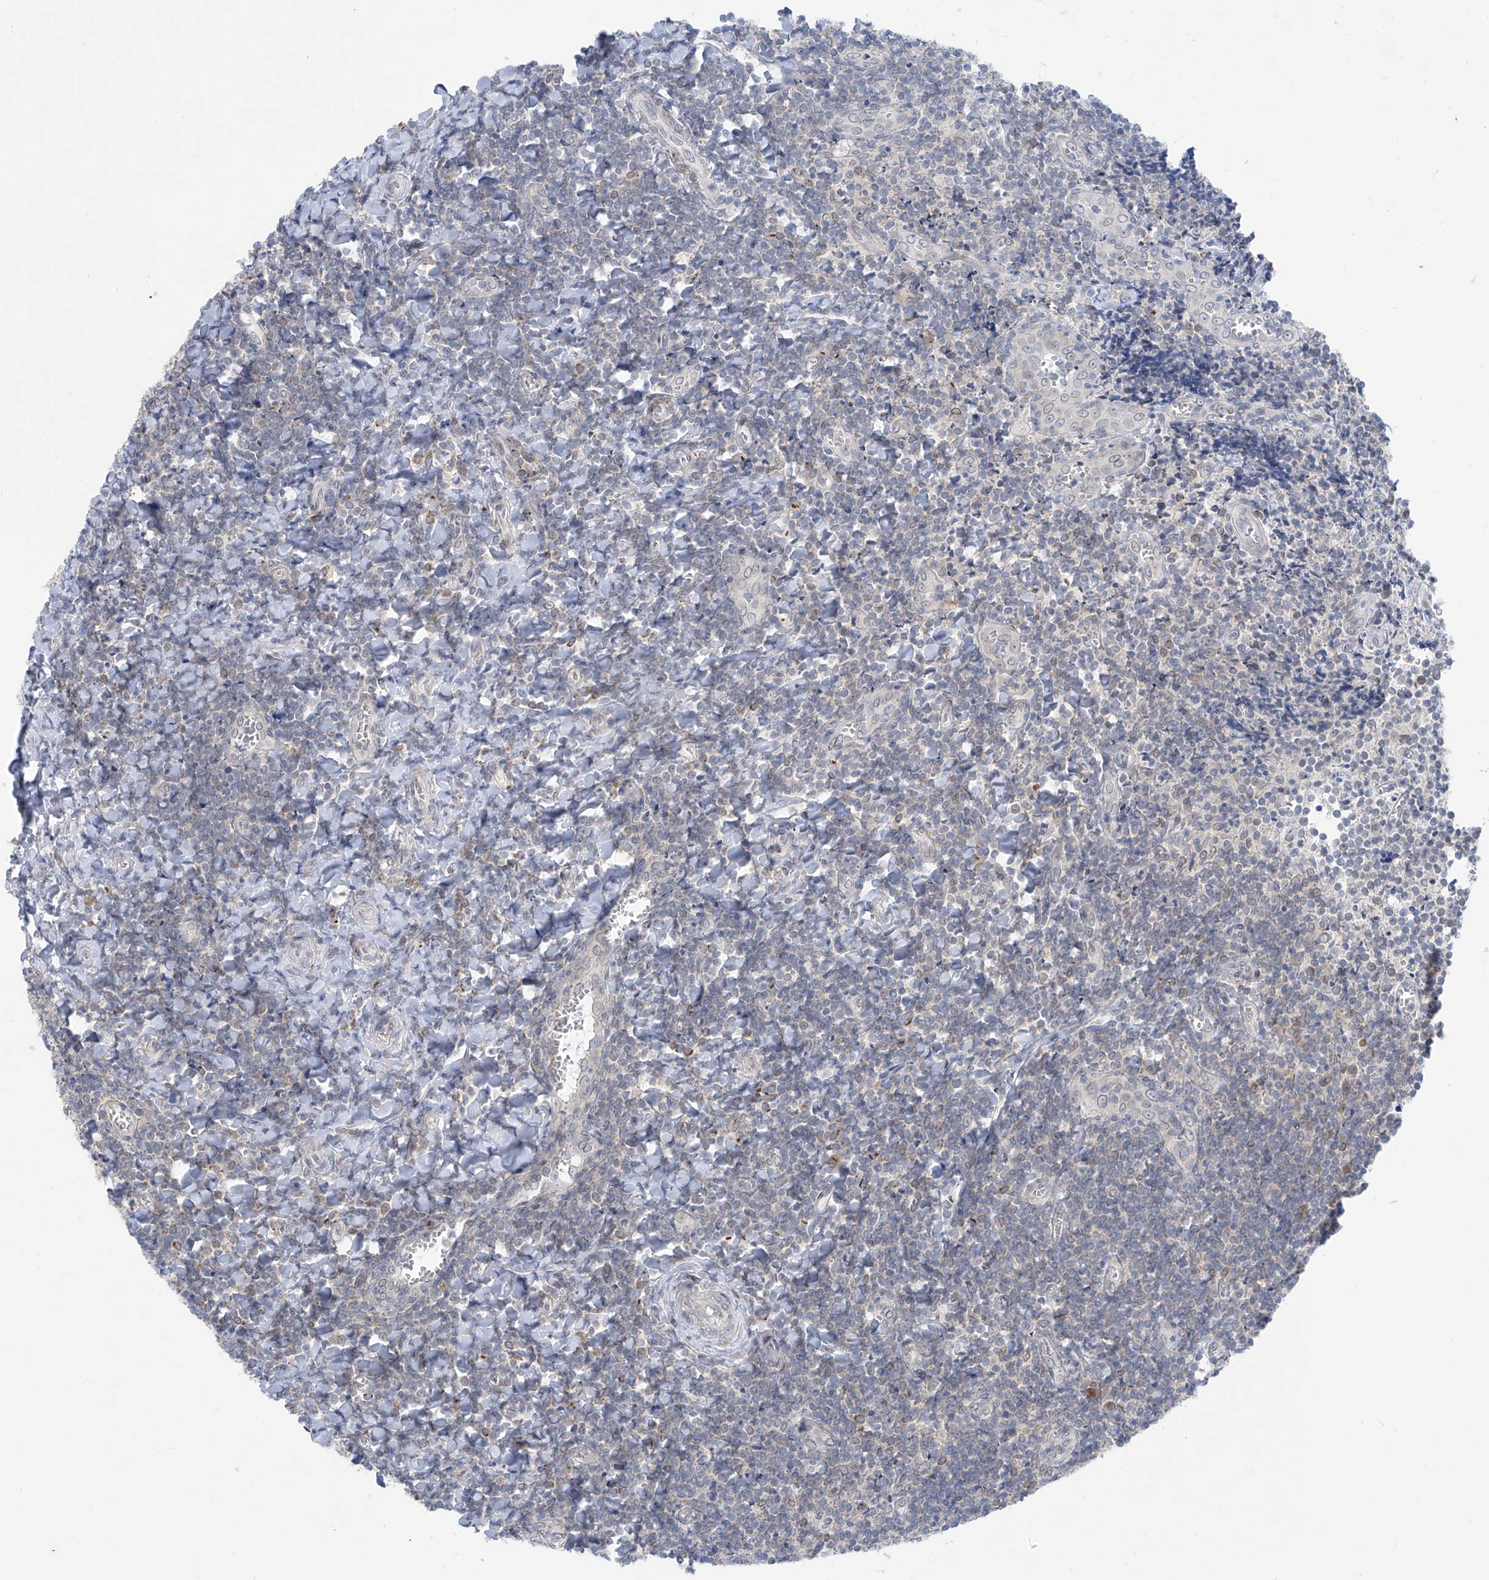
{"staining": {"intensity": "negative", "quantity": "none", "location": "none"}, "tissue": "tonsil", "cell_type": "Germinal center cells", "image_type": "normal", "snomed": [{"axis": "morphology", "description": "Normal tissue, NOS"}, {"axis": "topography", "description": "Tonsil"}], "caption": "Germinal center cells show no significant staining in benign tonsil.", "gene": "KRTAP25", "patient": {"sex": "male", "age": 27}}